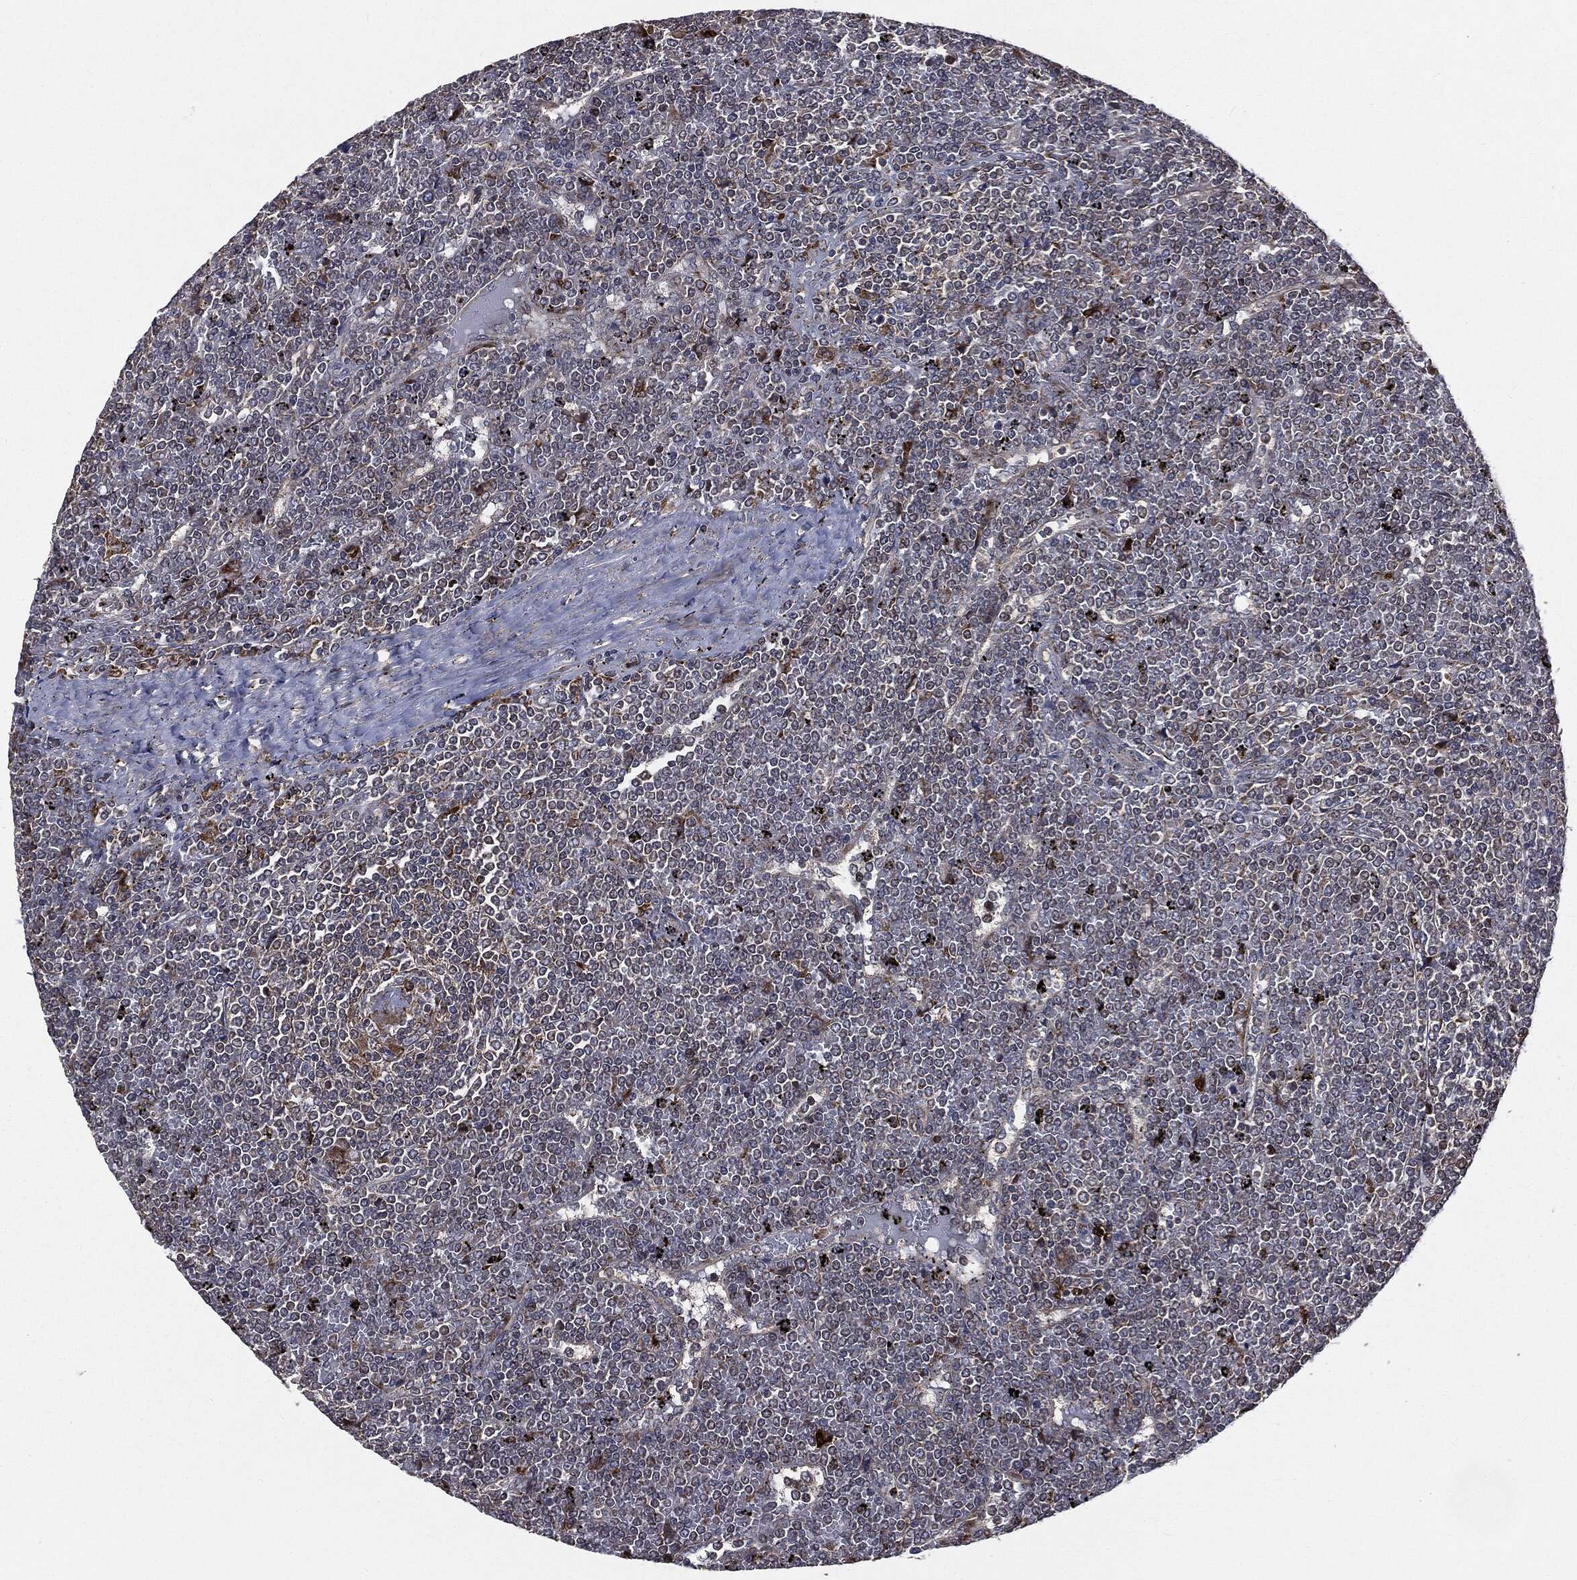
{"staining": {"intensity": "negative", "quantity": "none", "location": "none"}, "tissue": "lymphoma", "cell_type": "Tumor cells", "image_type": "cancer", "snomed": [{"axis": "morphology", "description": "Malignant lymphoma, non-Hodgkin's type, Low grade"}, {"axis": "topography", "description": "Spleen"}], "caption": "Tumor cells show no significant positivity in malignant lymphoma, non-Hodgkin's type (low-grade). (DAB immunohistochemistry with hematoxylin counter stain).", "gene": "PLOD3", "patient": {"sex": "female", "age": 19}}